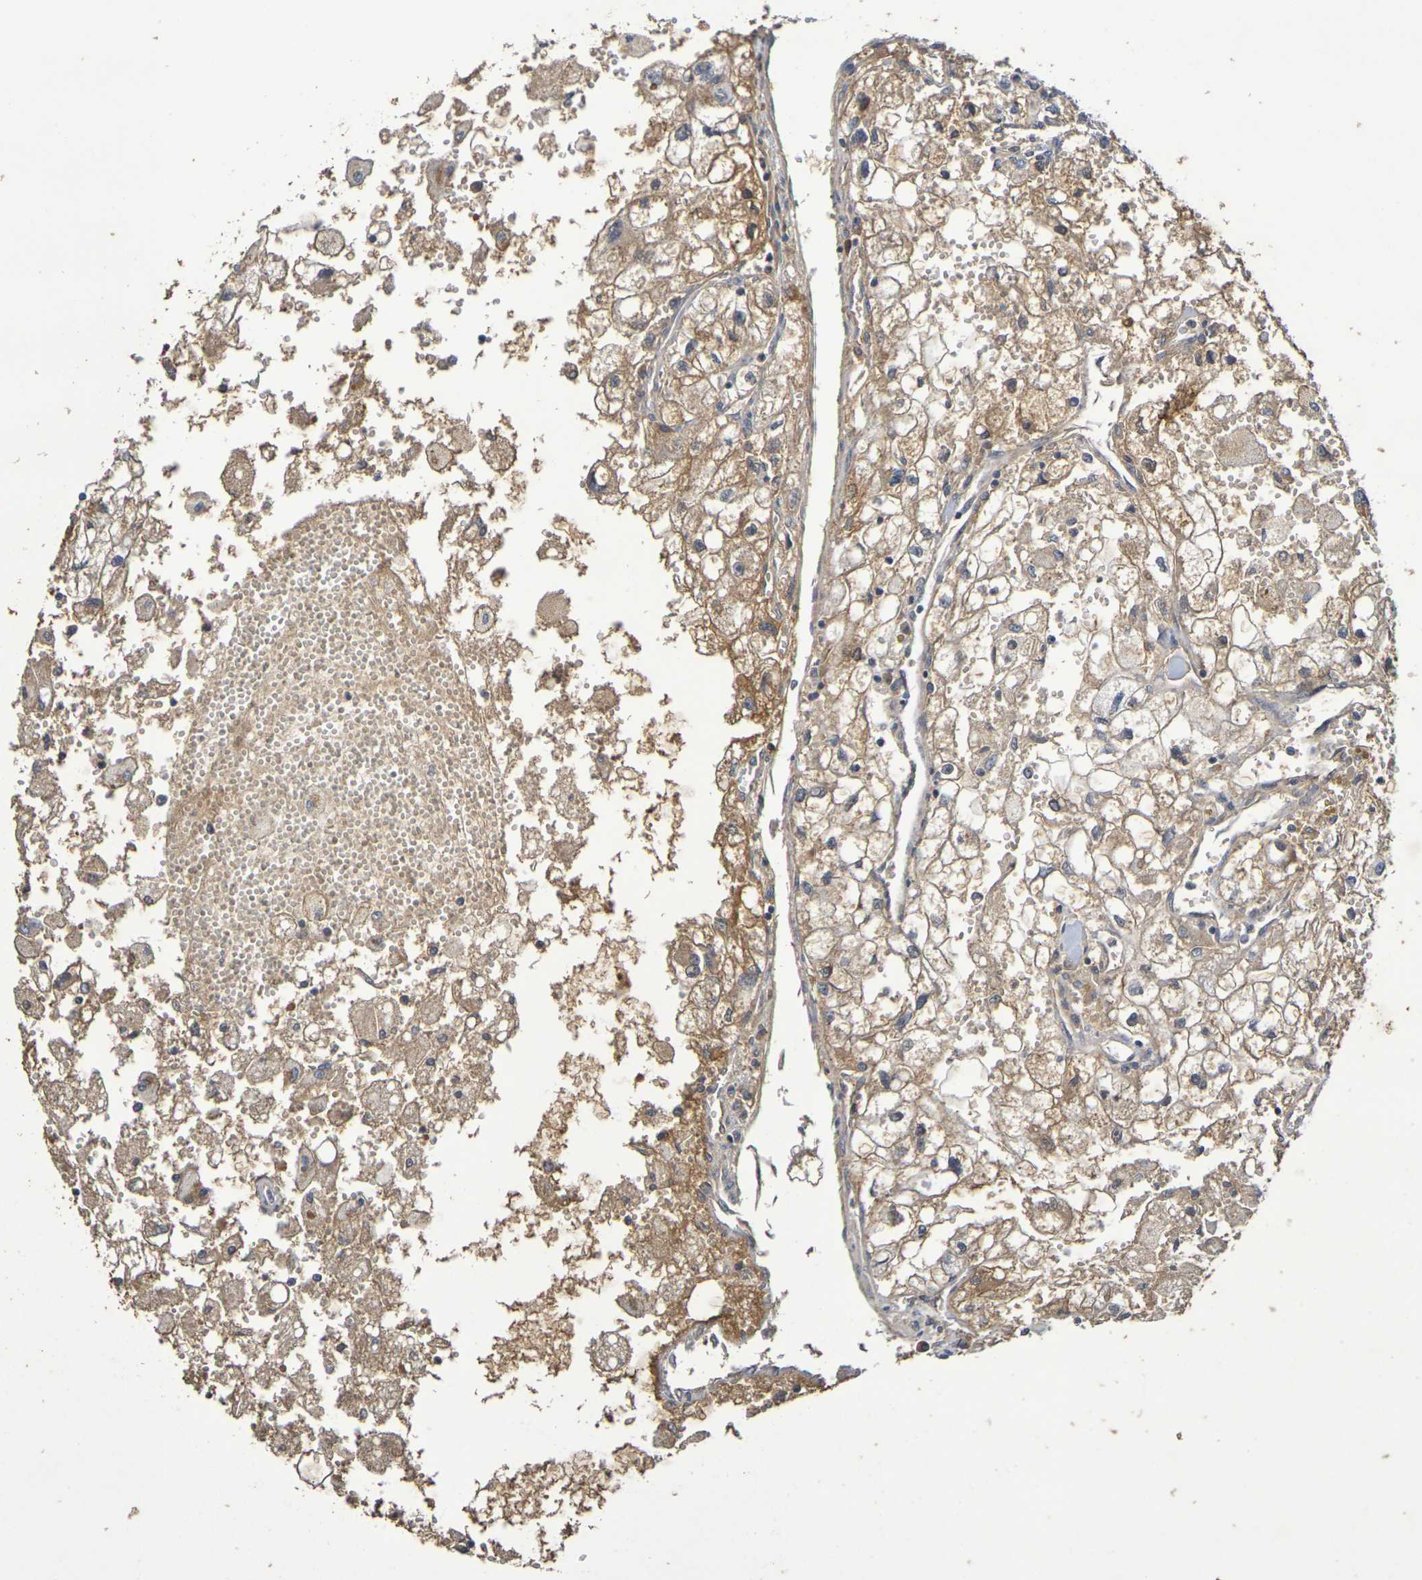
{"staining": {"intensity": "moderate", "quantity": "25%-75%", "location": "cytoplasmic/membranous"}, "tissue": "renal cancer", "cell_type": "Tumor cells", "image_type": "cancer", "snomed": [{"axis": "morphology", "description": "Adenocarcinoma, NOS"}, {"axis": "topography", "description": "Kidney"}], "caption": "A brown stain highlights moderate cytoplasmic/membranous staining of a protein in human renal adenocarcinoma tumor cells.", "gene": "TERF2", "patient": {"sex": "female", "age": 70}}